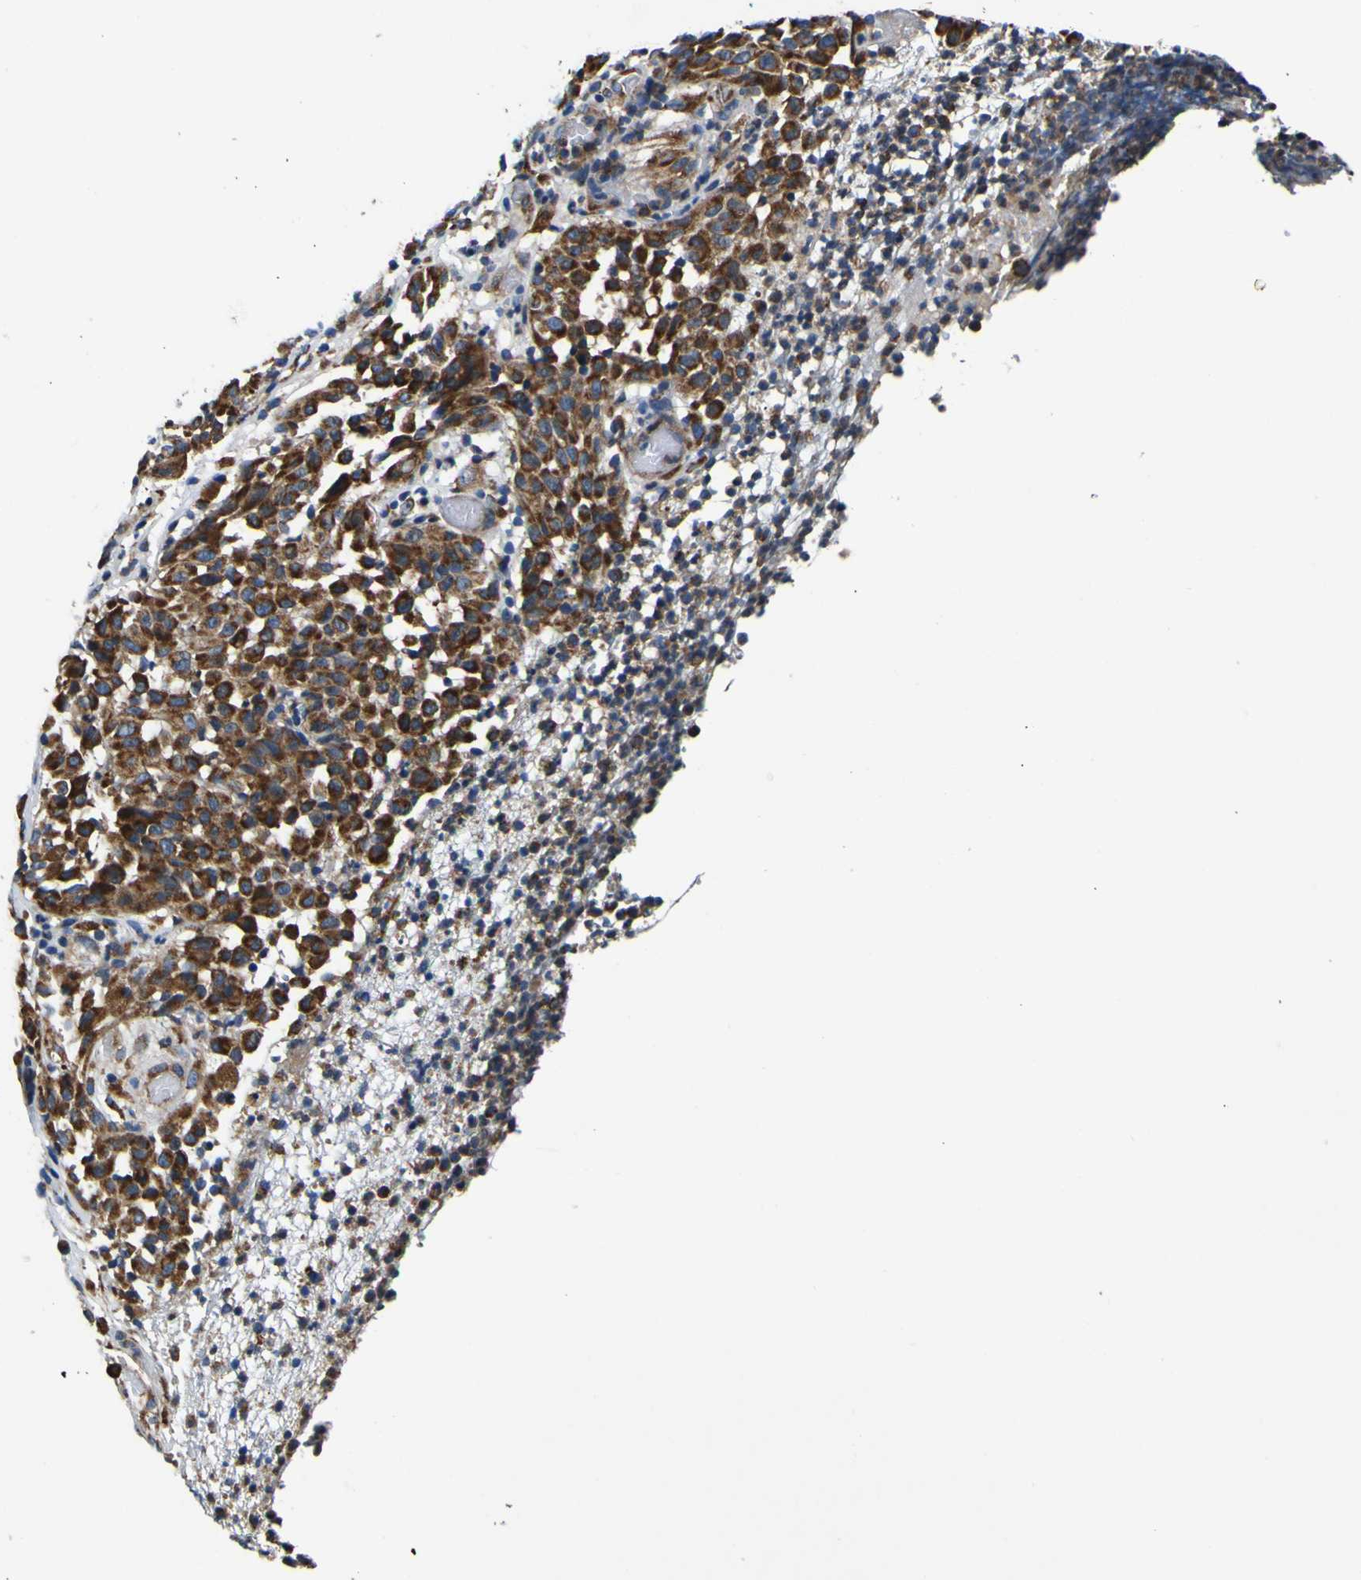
{"staining": {"intensity": "moderate", "quantity": ">75%", "location": "cytoplasmic/membranous"}, "tissue": "melanoma", "cell_type": "Tumor cells", "image_type": "cancer", "snomed": [{"axis": "morphology", "description": "Malignant melanoma, NOS"}, {"axis": "topography", "description": "Skin"}], "caption": "Melanoma stained for a protein (brown) displays moderate cytoplasmic/membranous positive expression in about >75% of tumor cells.", "gene": "INPP5A", "patient": {"sex": "female", "age": 46}}